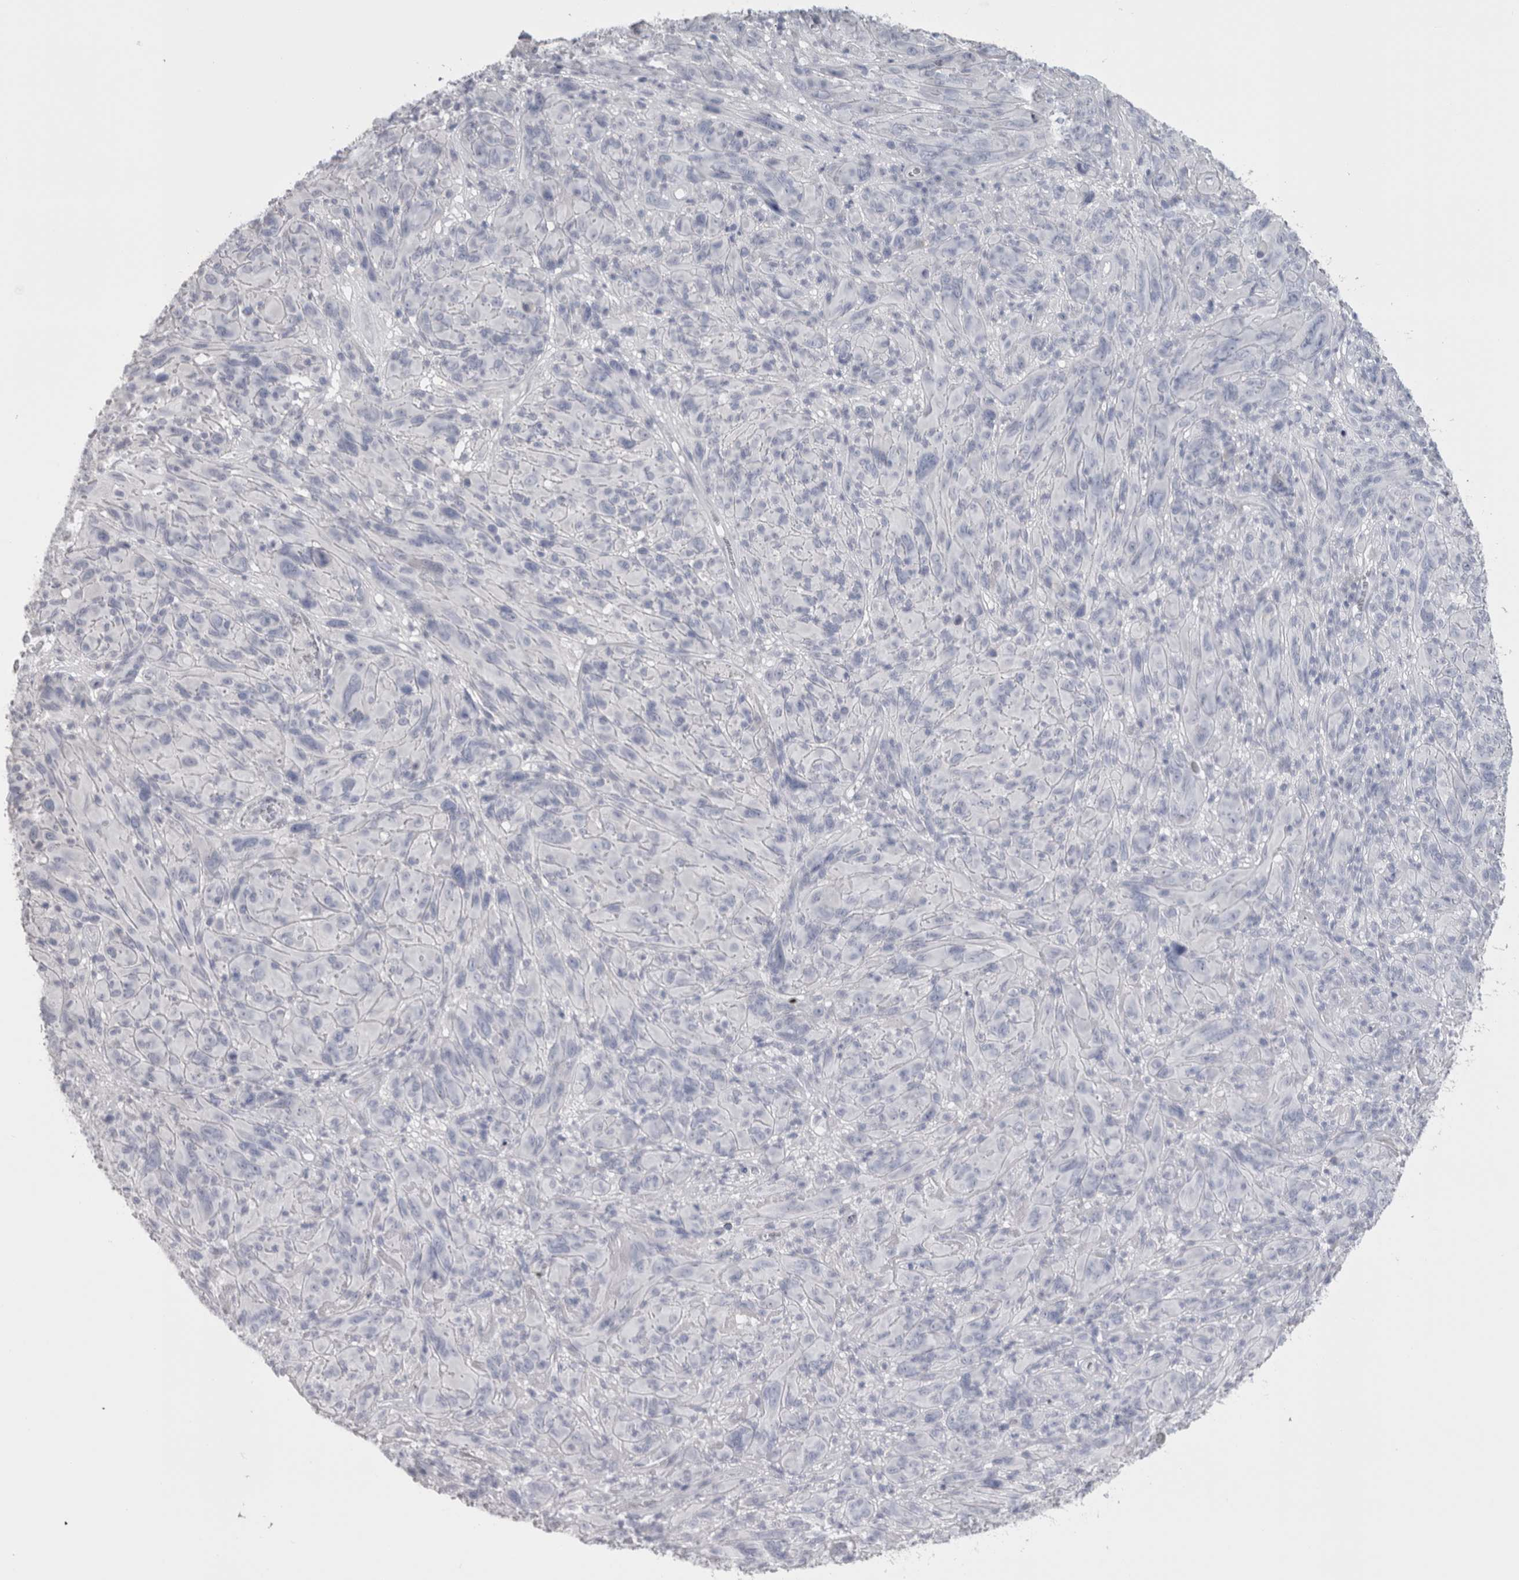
{"staining": {"intensity": "negative", "quantity": "none", "location": "none"}, "tissue": "melanoma", "cell_type": "Tumor cells", "image_type": "cancer", "snomed": [{"axis": "morphology", "description": "Malignant melanoma, NOS"}, {"axis": "topography", "description": "Skin of head"}], "caption": "Image shows no protein positivity in tumor cells of malignant melanoma tissue.", "gene": "MSMB", "patient": {"sex": "male", "age": 96}}